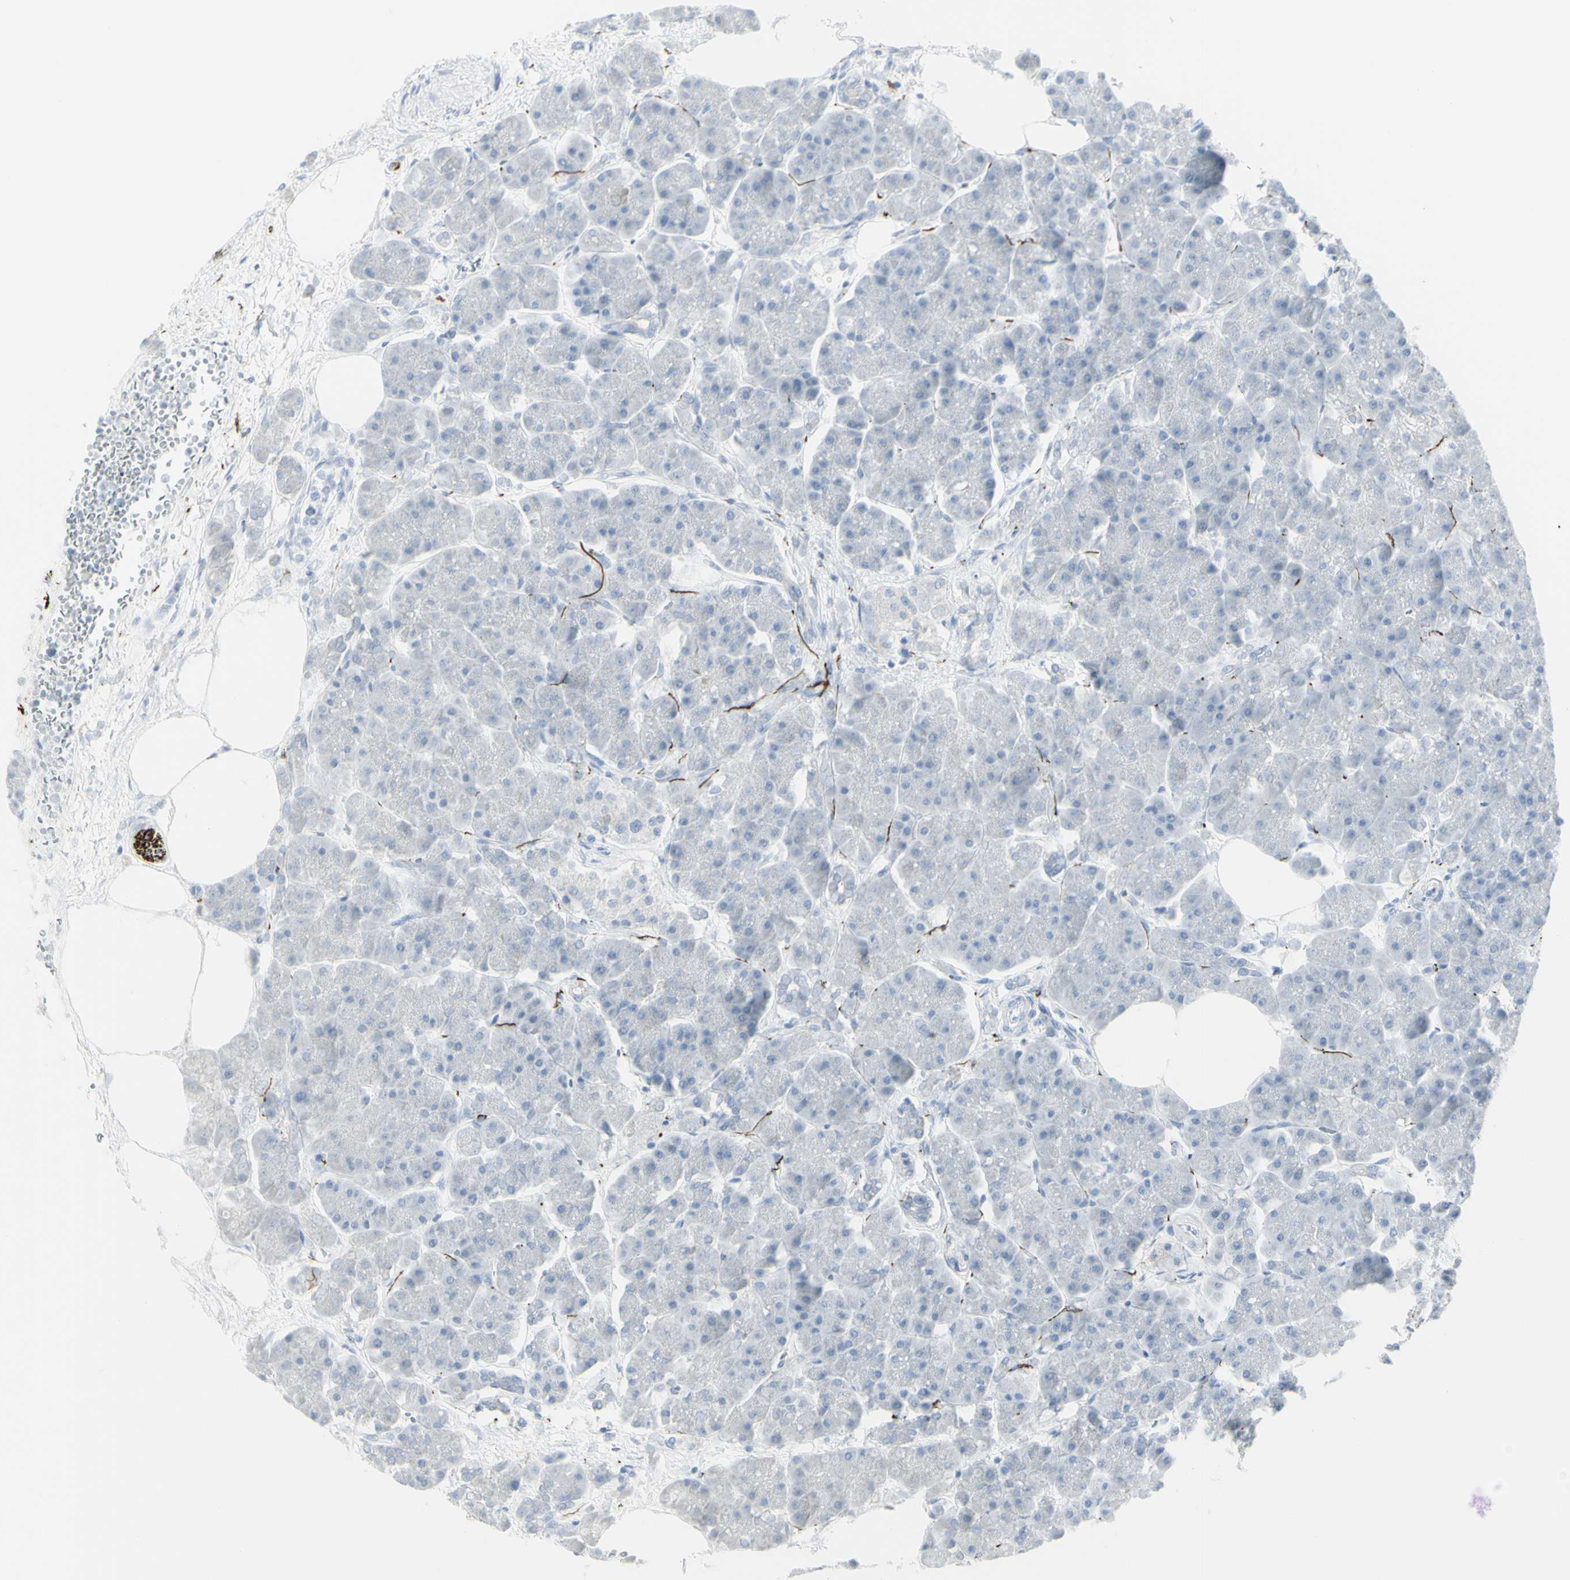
{"staining": {"intensity": "negative", "quantity": "none", "location": "none"}, "tissue": "pancreas", "cell_type": "Exocrine glandular cells", "image_type": "normal", "snomed": [{"axis": "morphology", "description": "Normal tissue, NOS"}, {"axis": "topography", "description": "Pancreas"}], "caption": "Exocrine glandular cells show no significant protein expression in normal pancreas.", "gene": "ENSG00000198211", "patient": {"sex": "female", "age": 70}}